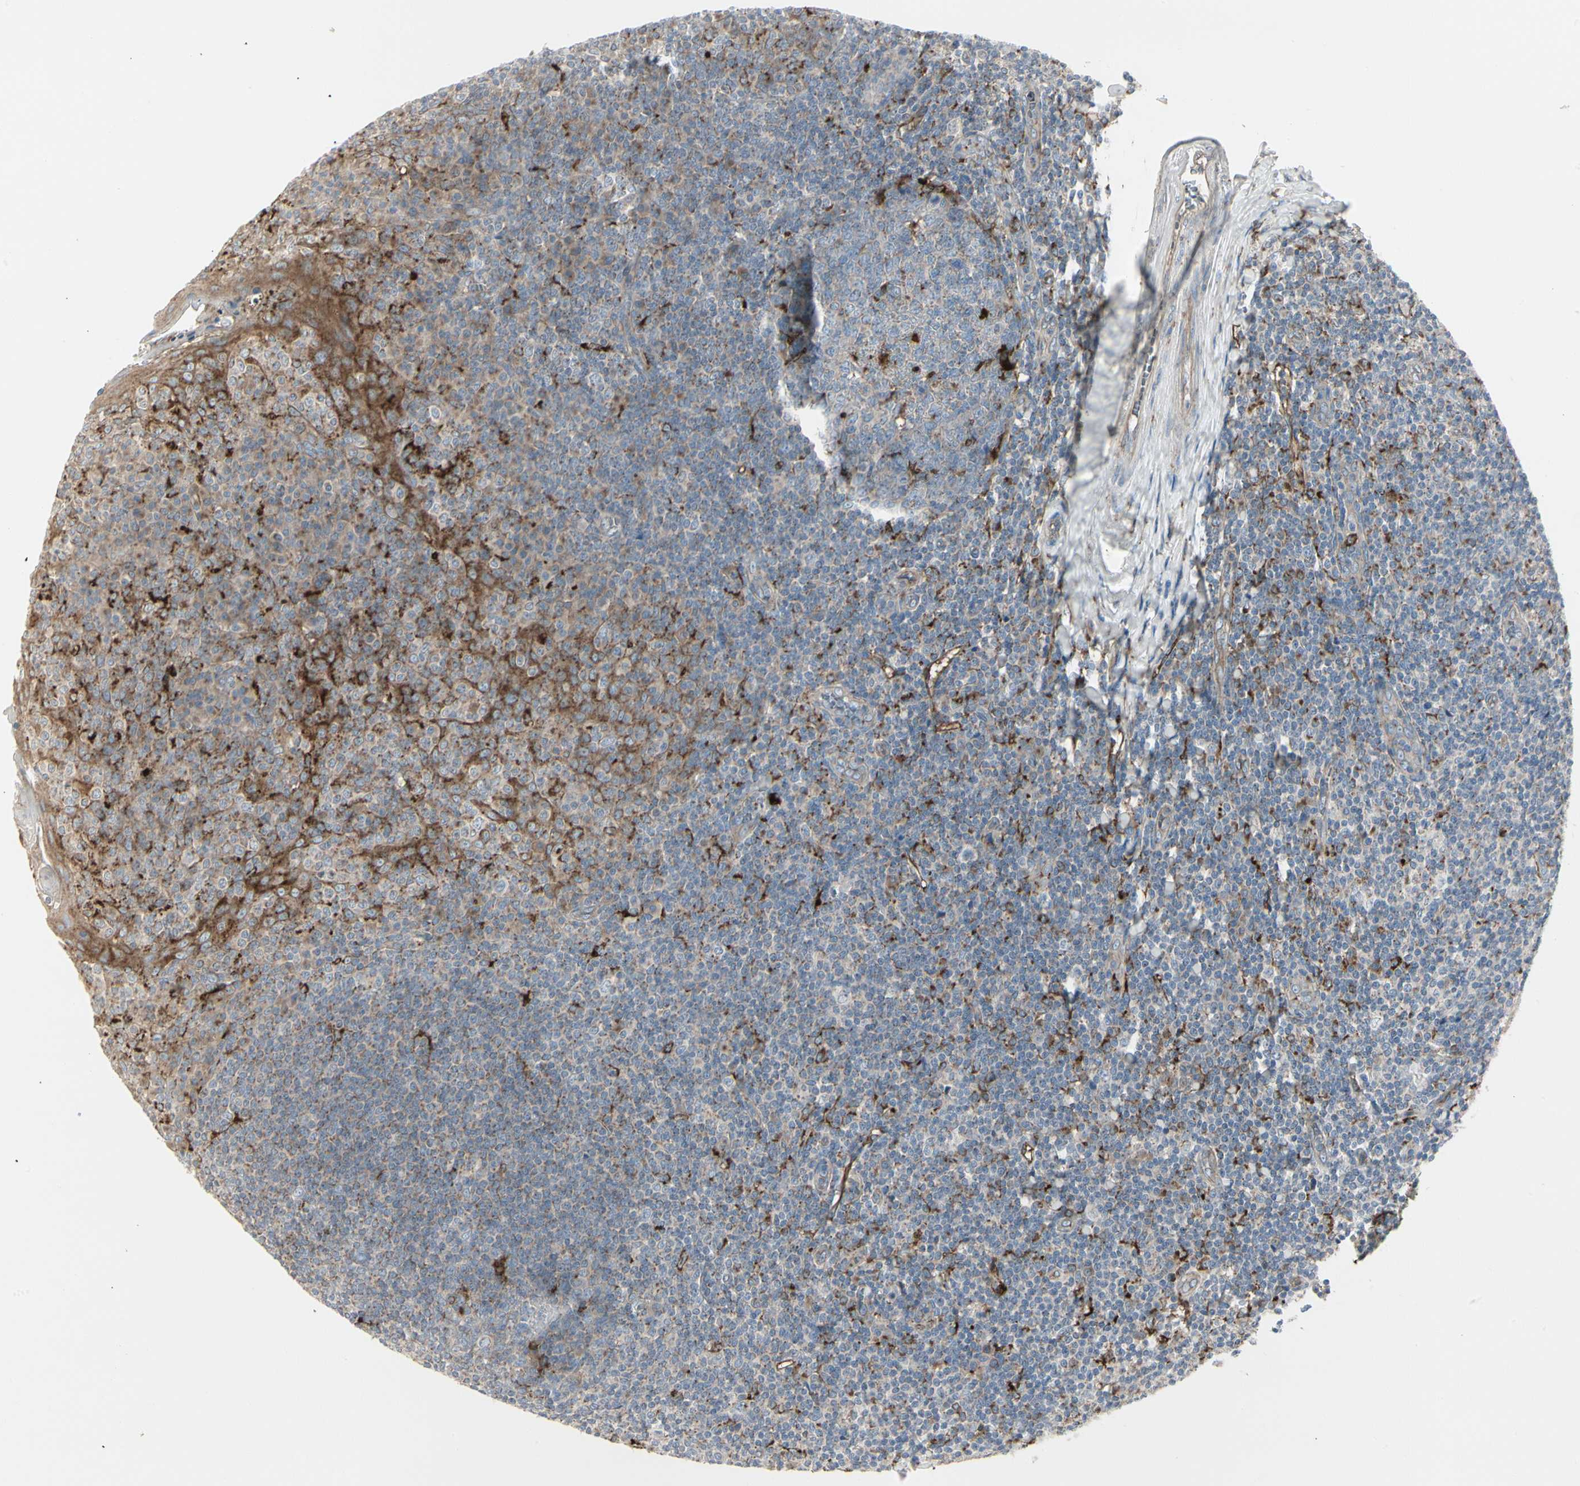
{"staining": {"intensity": "strong", "quantity": "<25%", "location": "cytoplasmic/membranous"}, "tissue": "tonsil", "cell_type": "Germinal center cells", "image_type": "normal", "snomed": [{"axis": "morphology", "description": "Normal tissue, NOS"}, {"axis": "topography", "description": "Tonsil"}], "caption": "Tonsil stained with DAB immunohistochemistry demonstrates medium levels of strong cytoplasmic/membranous positivity in approximately <25% of germinal center cells.", "gene": "ATP6V1B2", "patient": {"sex": "male", "age": 31}}